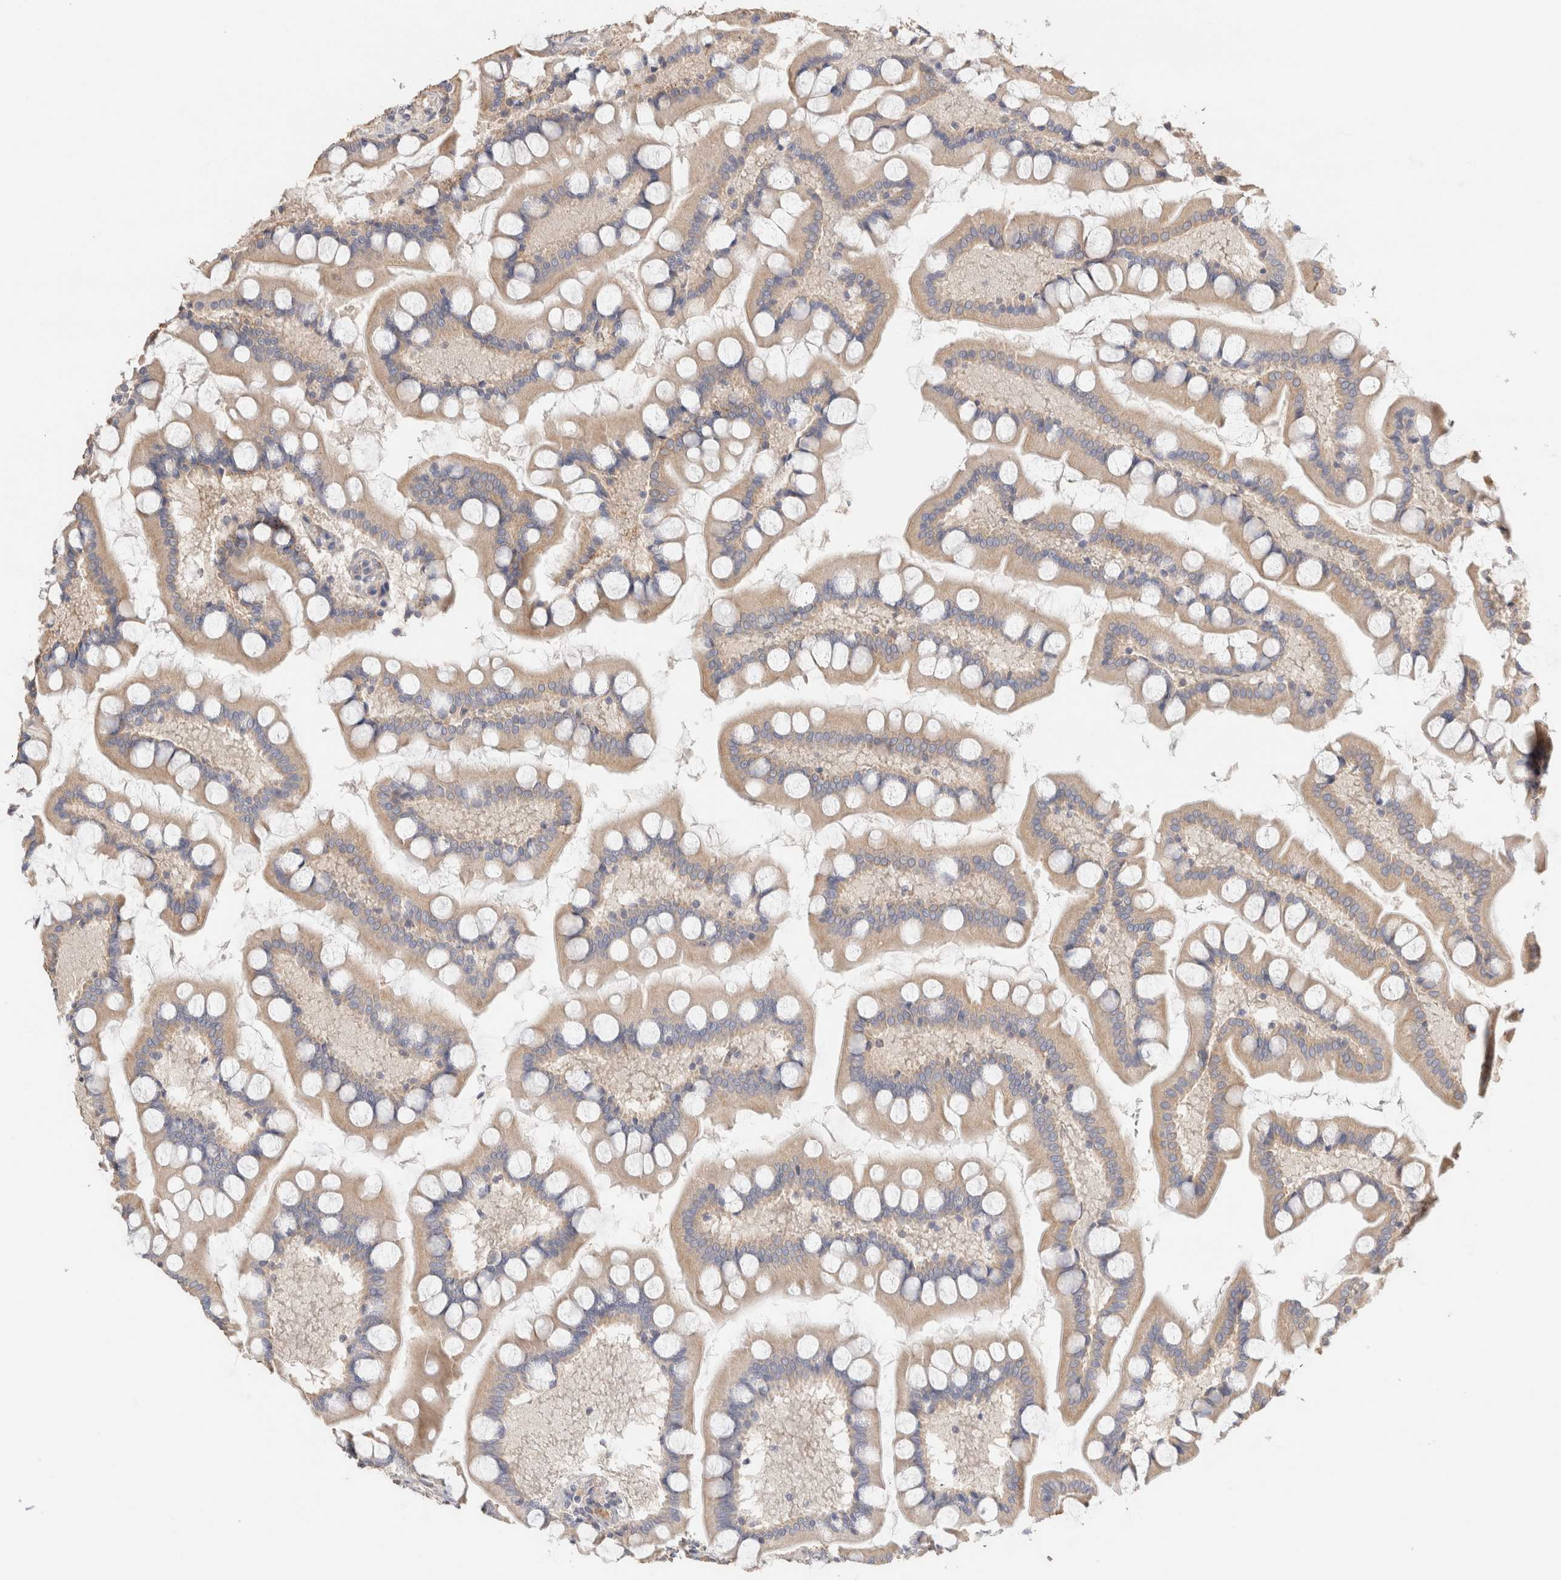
{"staining": {"intensity": "moderate", "quantity": ">75%", "location": "cytoplasmic/membranous"}, "tissue": "small intestine", "cell_type": "Glandular cells", "image_type": "normal", "snomed": [{"axis": "morphology", "description": "Normal tissue, NOS"}, {"axis": "topography", "description": "Small intestine"}], "caption": "Immunohistochemistry of normal small intestine demonstrates medium levels of moderate cytoplasmic/membranous expression in approximately >75% of glandular cells.", "gene": "B3GNTL1", "patient": {"sex": "male", "age": 41}}